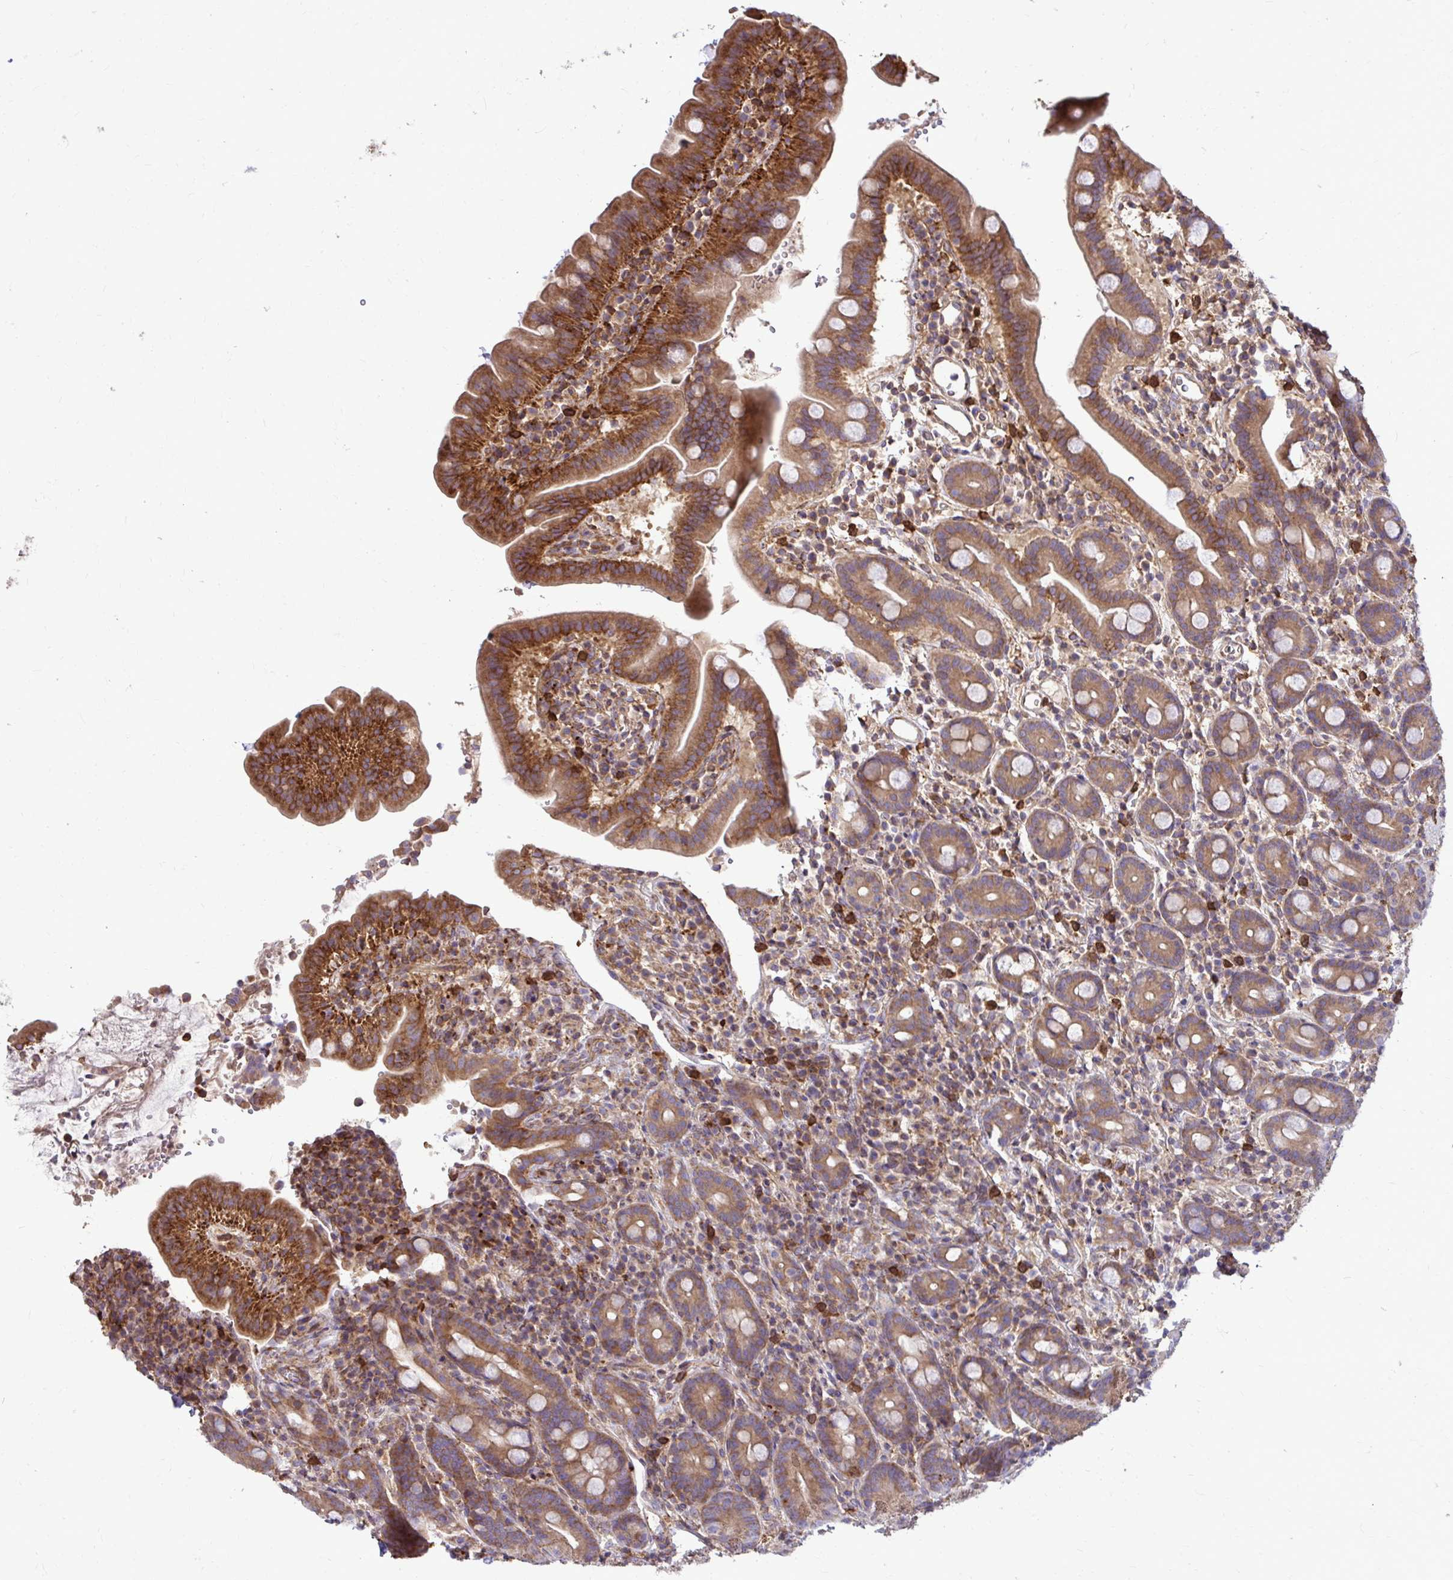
{"staining": {"intensity": "strong", "quantity": ">75%", "location": "cytoplasmic/membranous"}, "tissue": "small intestine", "cell_type": "Glandular cells", "image_type": "normal", "snomed": [{"axis": "morphology", "description": "Normal tissue, NOS"}, {"axis": "topography", "description": "Small intestine"}], "caption": "Strong cytoplasmic/membranous expression is appreciated in about >75% of glandular cells in unremarkable small intestine.", "gene": "FMR1", "patient": {"sex": "male", "age": 26}}